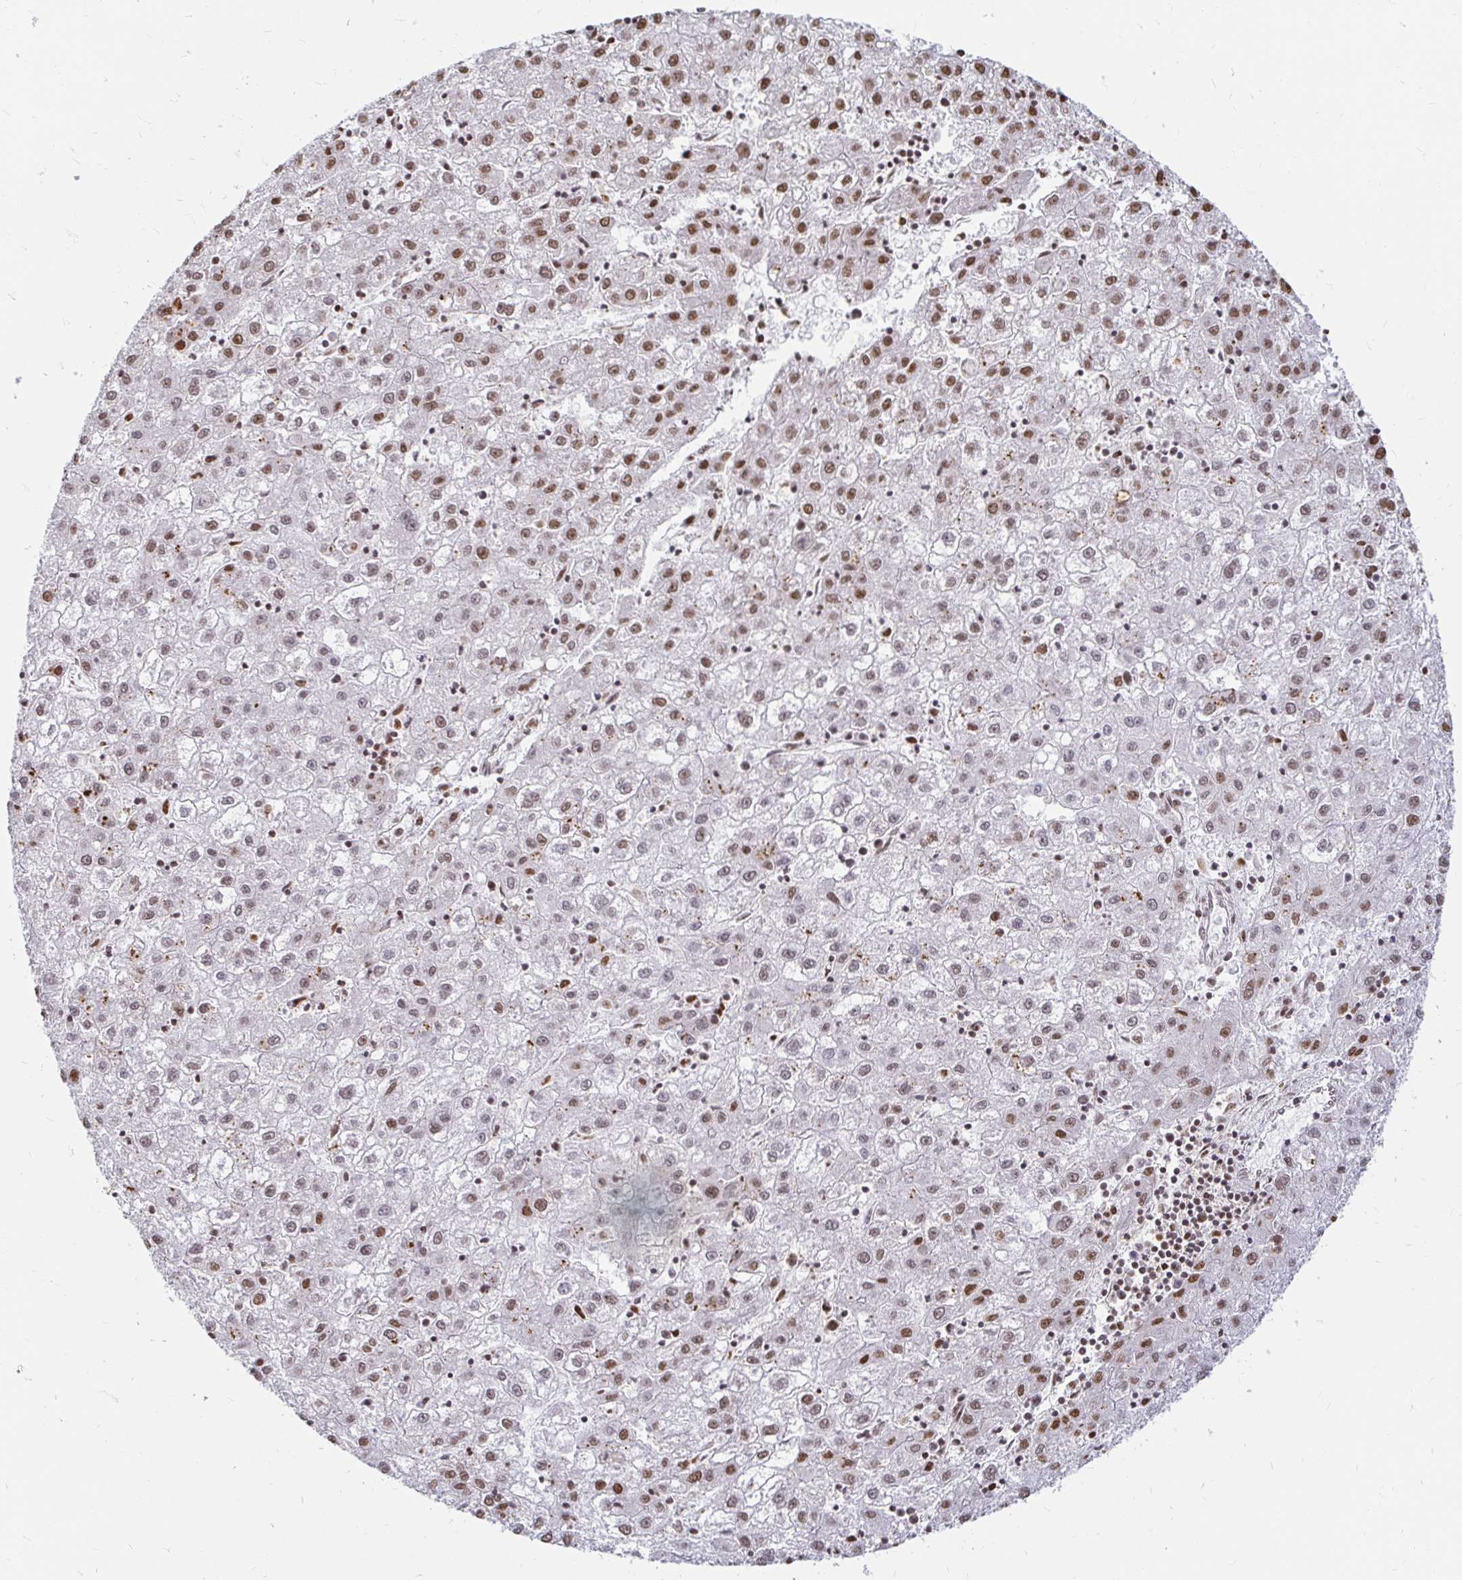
{"staining": {"intensity": "moderate", "quantity": ">75%", "location": "nuclear"}, "tissue": "liver cancer", "cell_type": "Tumor cells", "image_type": "cancer", "snomed": [{"axis": "morphology", "description": "Carcinoma, Hepatocellular, NOS"}, {"axis": "topography", "description": "Liver"}], "caption": "Liver cancer (hepatocellular carcinoma) stained with a brown dye demonstrates moderate nuclear positive positivity in approximately >75% of tumor cells.", "gene": "HNRNPU", "patient": {"sex": "male", "age": 72}}